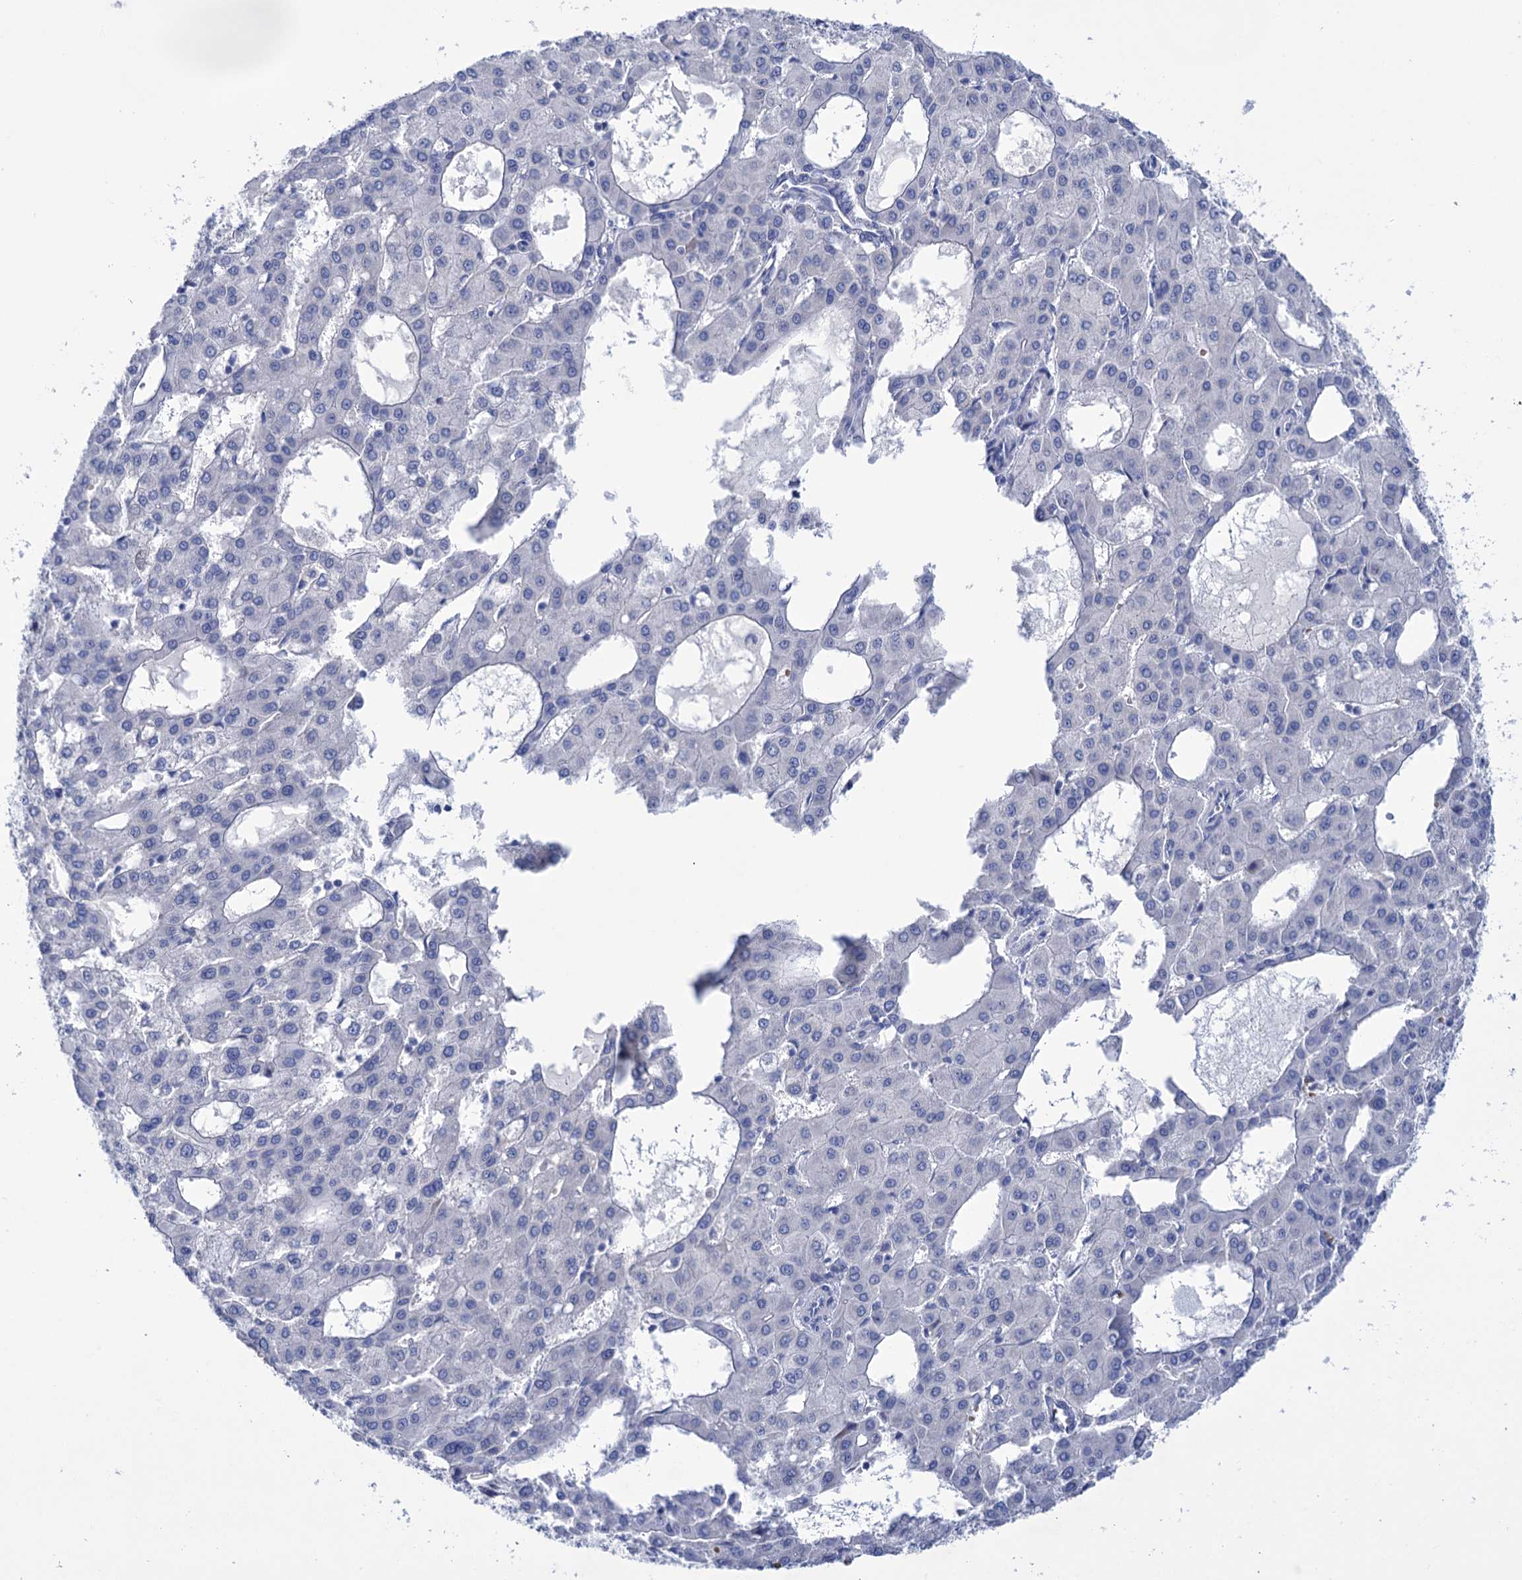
{"staining": {"intensity": "negative", "quantity": "none", "location": "none"}, "tissue": "liver cancer", "cell_type": "Tumor cells", "image_type": "cancer", "snomed": [{"axis": "morphology", "description": "Carcinoma, Hepatocellular, NOS"}, {"axis": "topography", "description": "Liver"}], "caption": "High power microscopy micrograph of an immunohistochemistry micrograph of hepatocellular carcinoma (liver), revealing no significant expression in tumor cells.", "gene": "YARS2", "patient": {"sex": "male", "age": 47}}